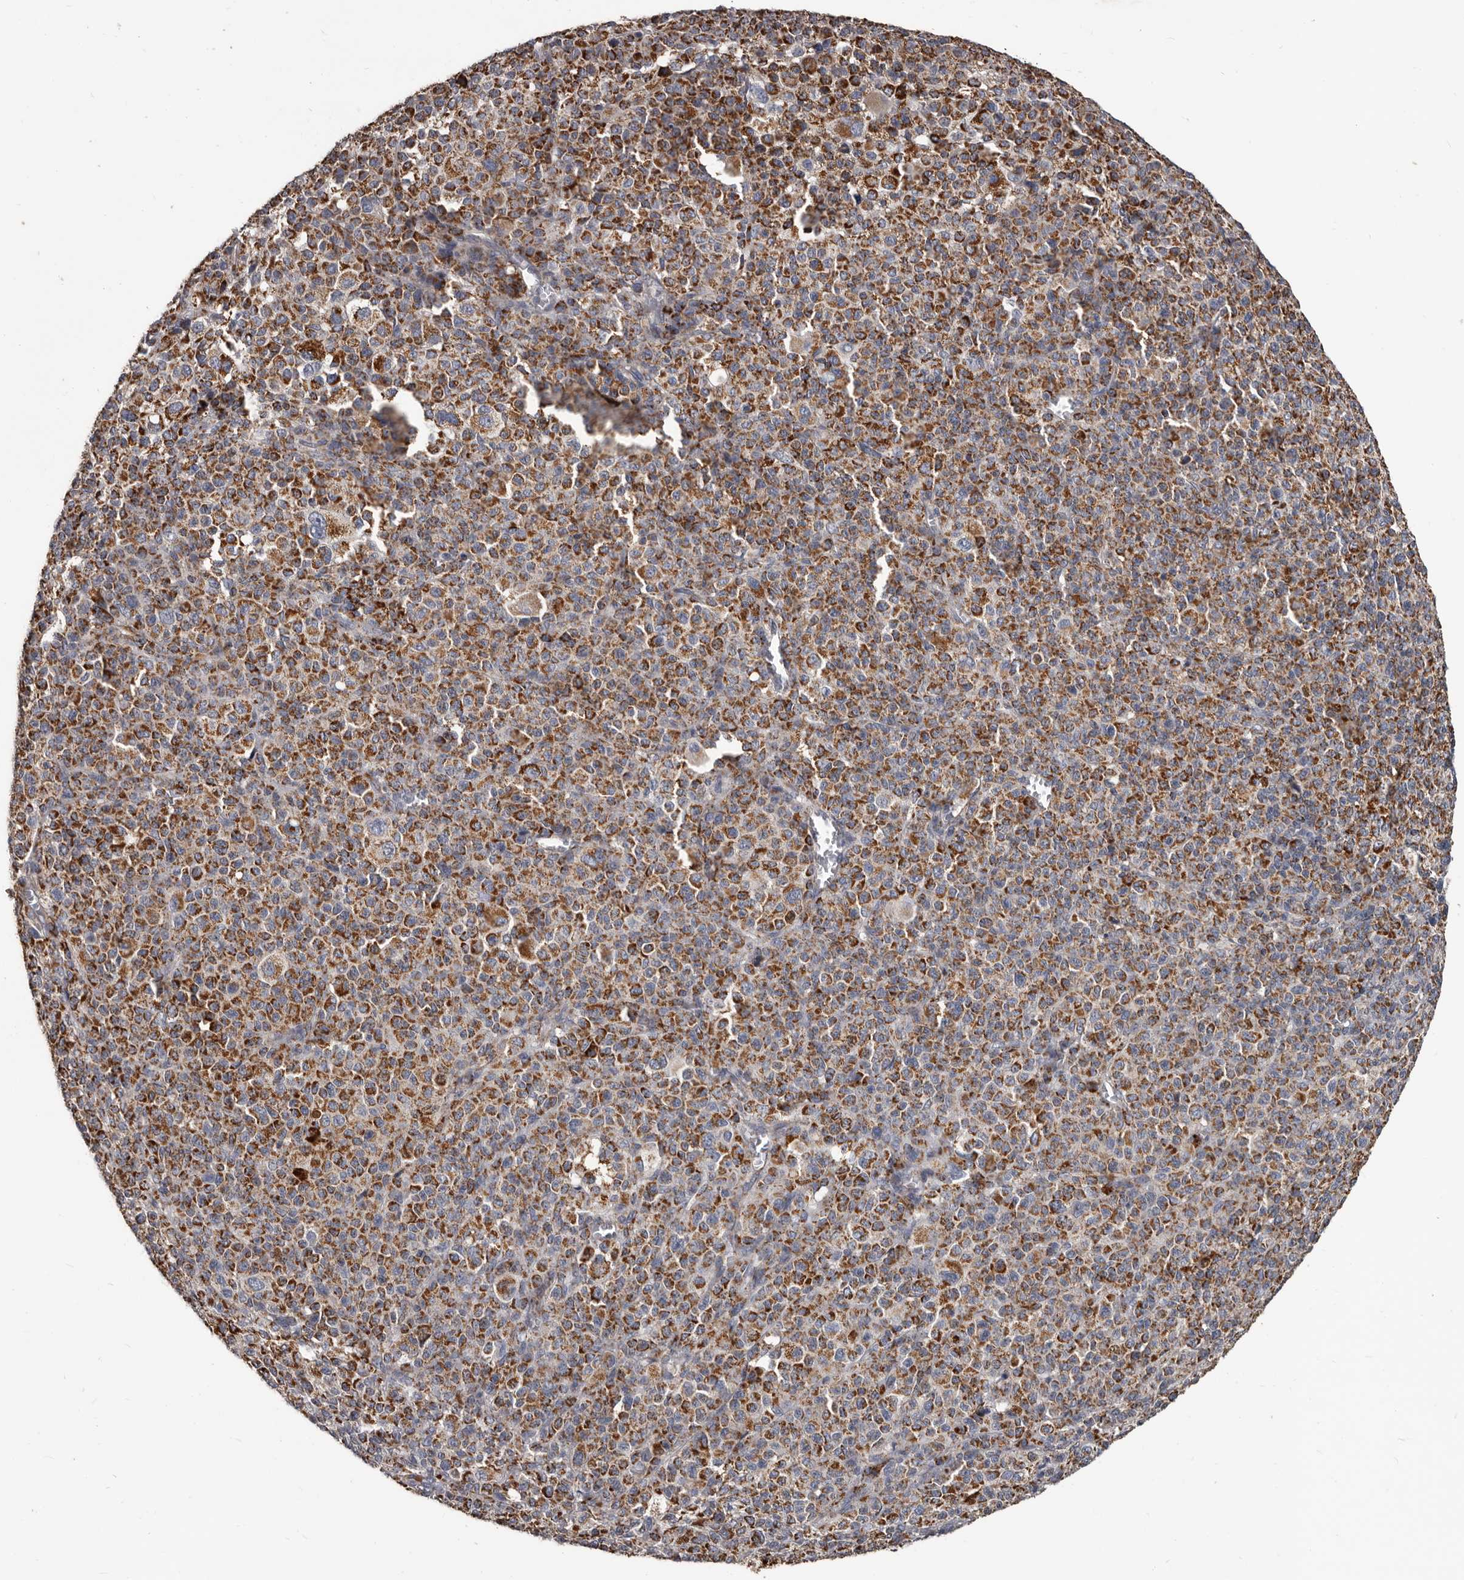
{"staining": {"intensity": "moderate", "quantity": ">75%", "location": "cytoplasmic/membranous"}, "tissue": "melanoma", "cell_type": "Tumor cells", "image_type": "cancer", "snomed": [{"axis": "morphology", "description": "Malignant melanoma, Metastatic site"}, {"axis": "topography", "description": "Skin"}], "caption": "Brown immunohistochemical staining in human malignant melanoma (metastatic site) shows moderate cytoplasmic/membranous expression in approximately >75% of tumor cells.", "gene": "ALDH5A1", "patient": {"sex": "female", "age": 74}}